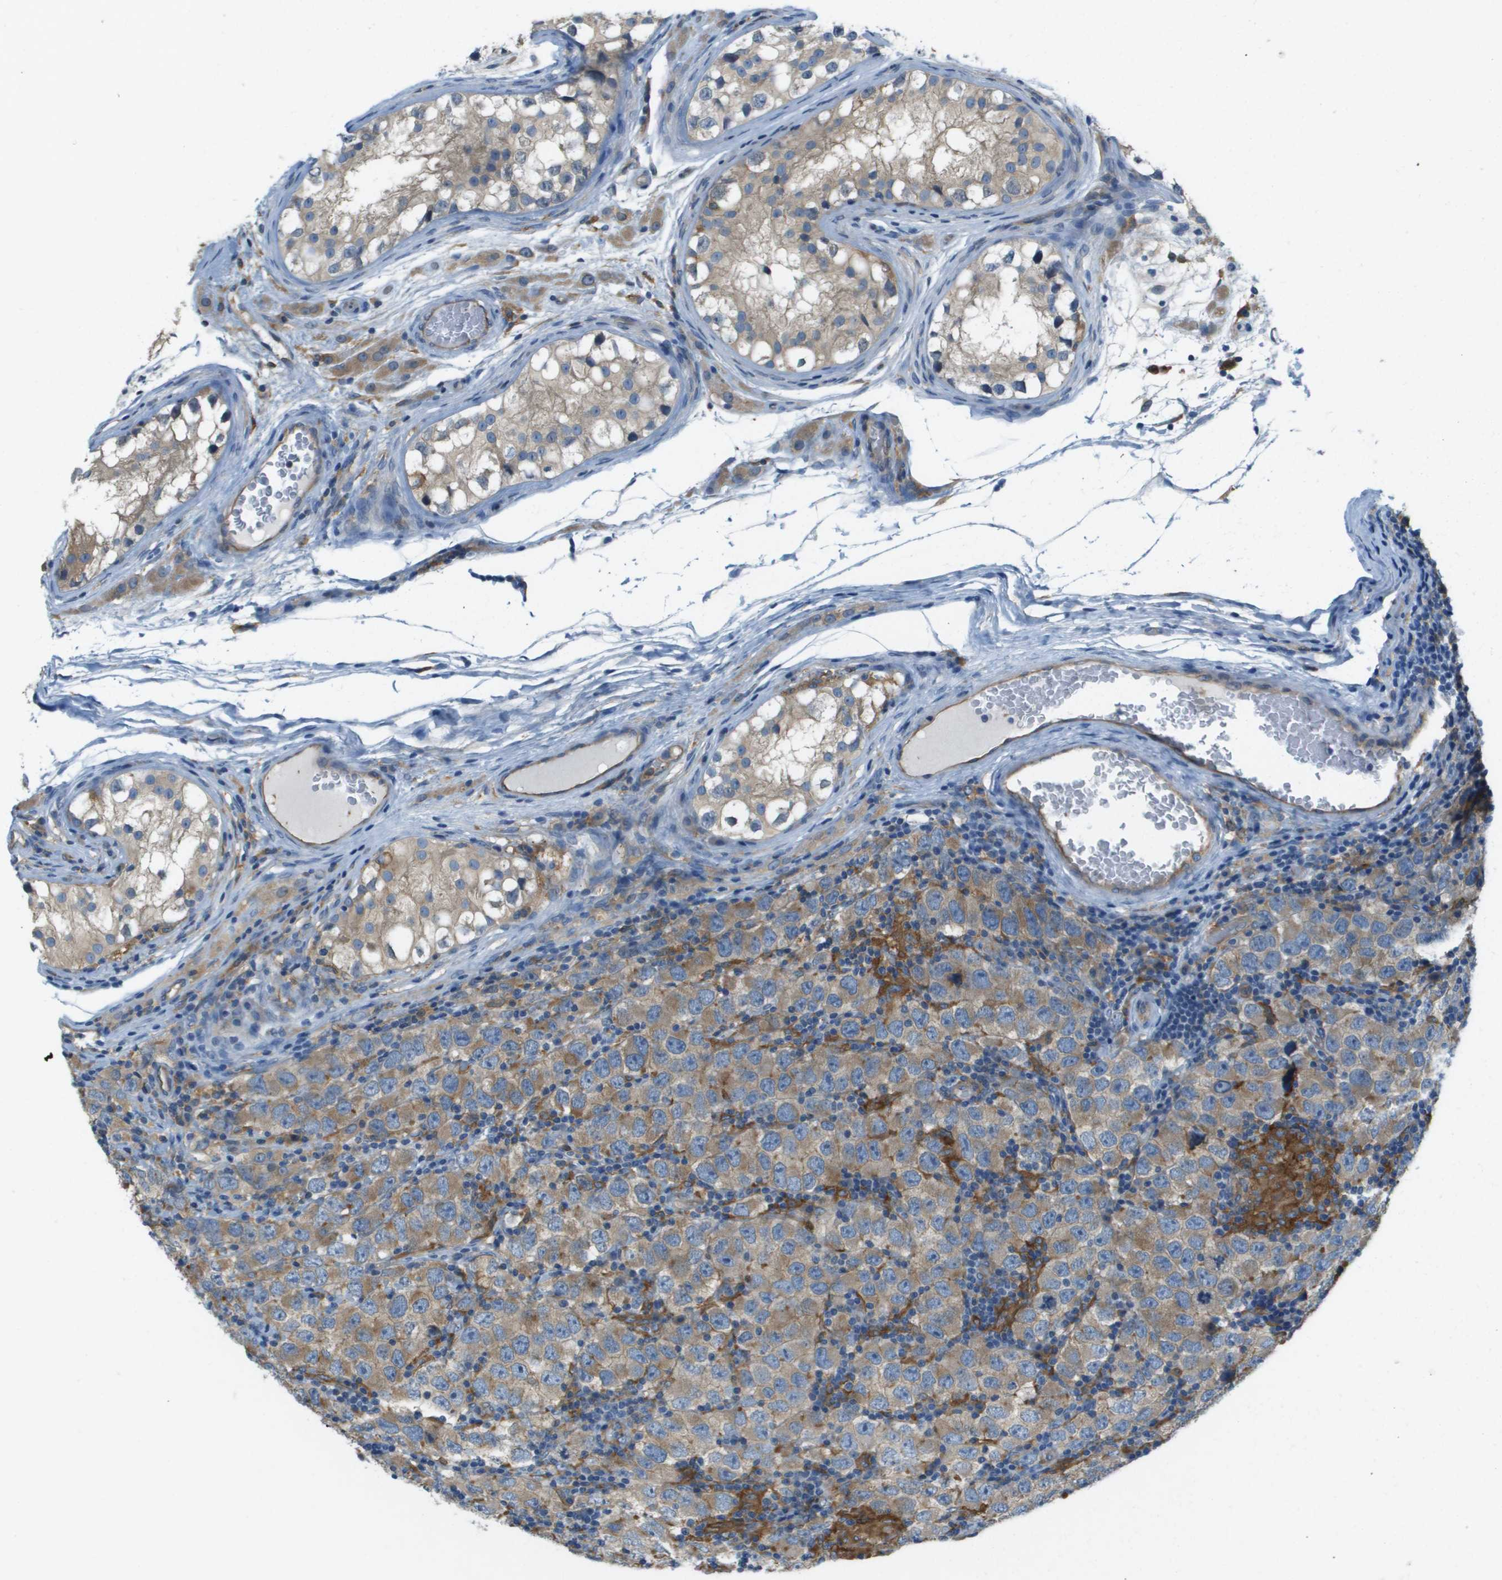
{"staining": {"intensity": "weak", "quantity": "25%-75%", "location": "cytoplasmic/membranous"}, "tissue": "testis cancer", "cell_type": "Tumor cells", "image_type": "cancer", "snomed": [{"axis": "morphology", "description": "Carcinoma, Embryonal, NOS"}, {"axis": "topography", "description": "Testis"}], "caption": "This micrograph exhibits immunohistochemistry staining of testis embryonal carcinoma, with low weak cytoplasmic/membranous expression in about 25%-75% of tumor cells.", "gene": "CORO1B", "patient": {"sex": "male", "age": 21}}